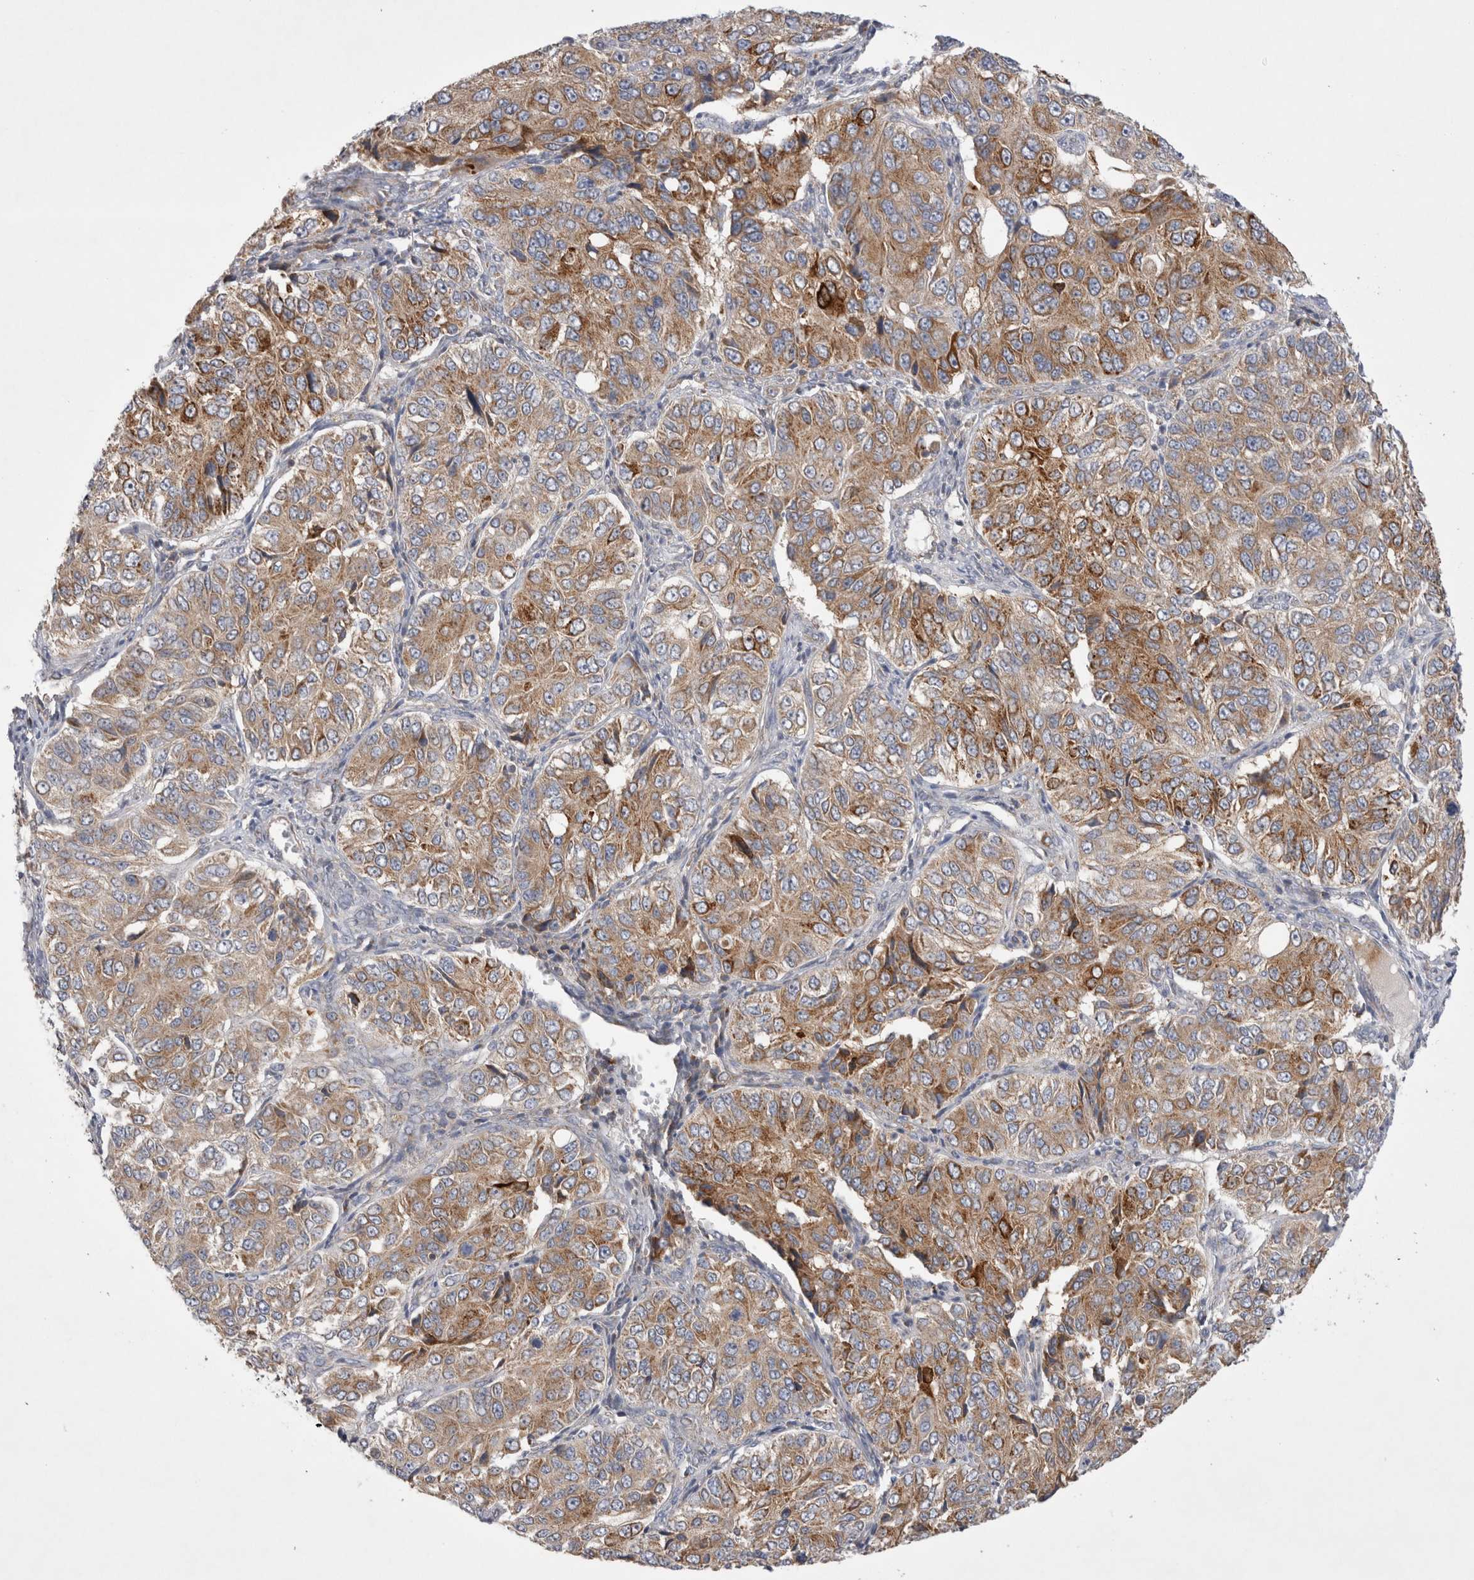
{"staining": {"intensity": "moderate", "quantity": ">75%", "location": "cytoplasmic/membranous"}, "tissue": "ovarian cancer", "cell_type": "Tumor cells", "image_type": "cancer", "snomed": [{"axis": "morphology", "description": "Carcinoma, endometroid"}, {"axis": "topography", "description": "Ovary"}], "caption": "The micrograph displays a brown stain indicating the presence of a protein in the cytoplasmic/membranous of tumor cells in ovarian cancer.", "gene": "TBC1D16", "patient": {"sex": "female", "age": 51}}